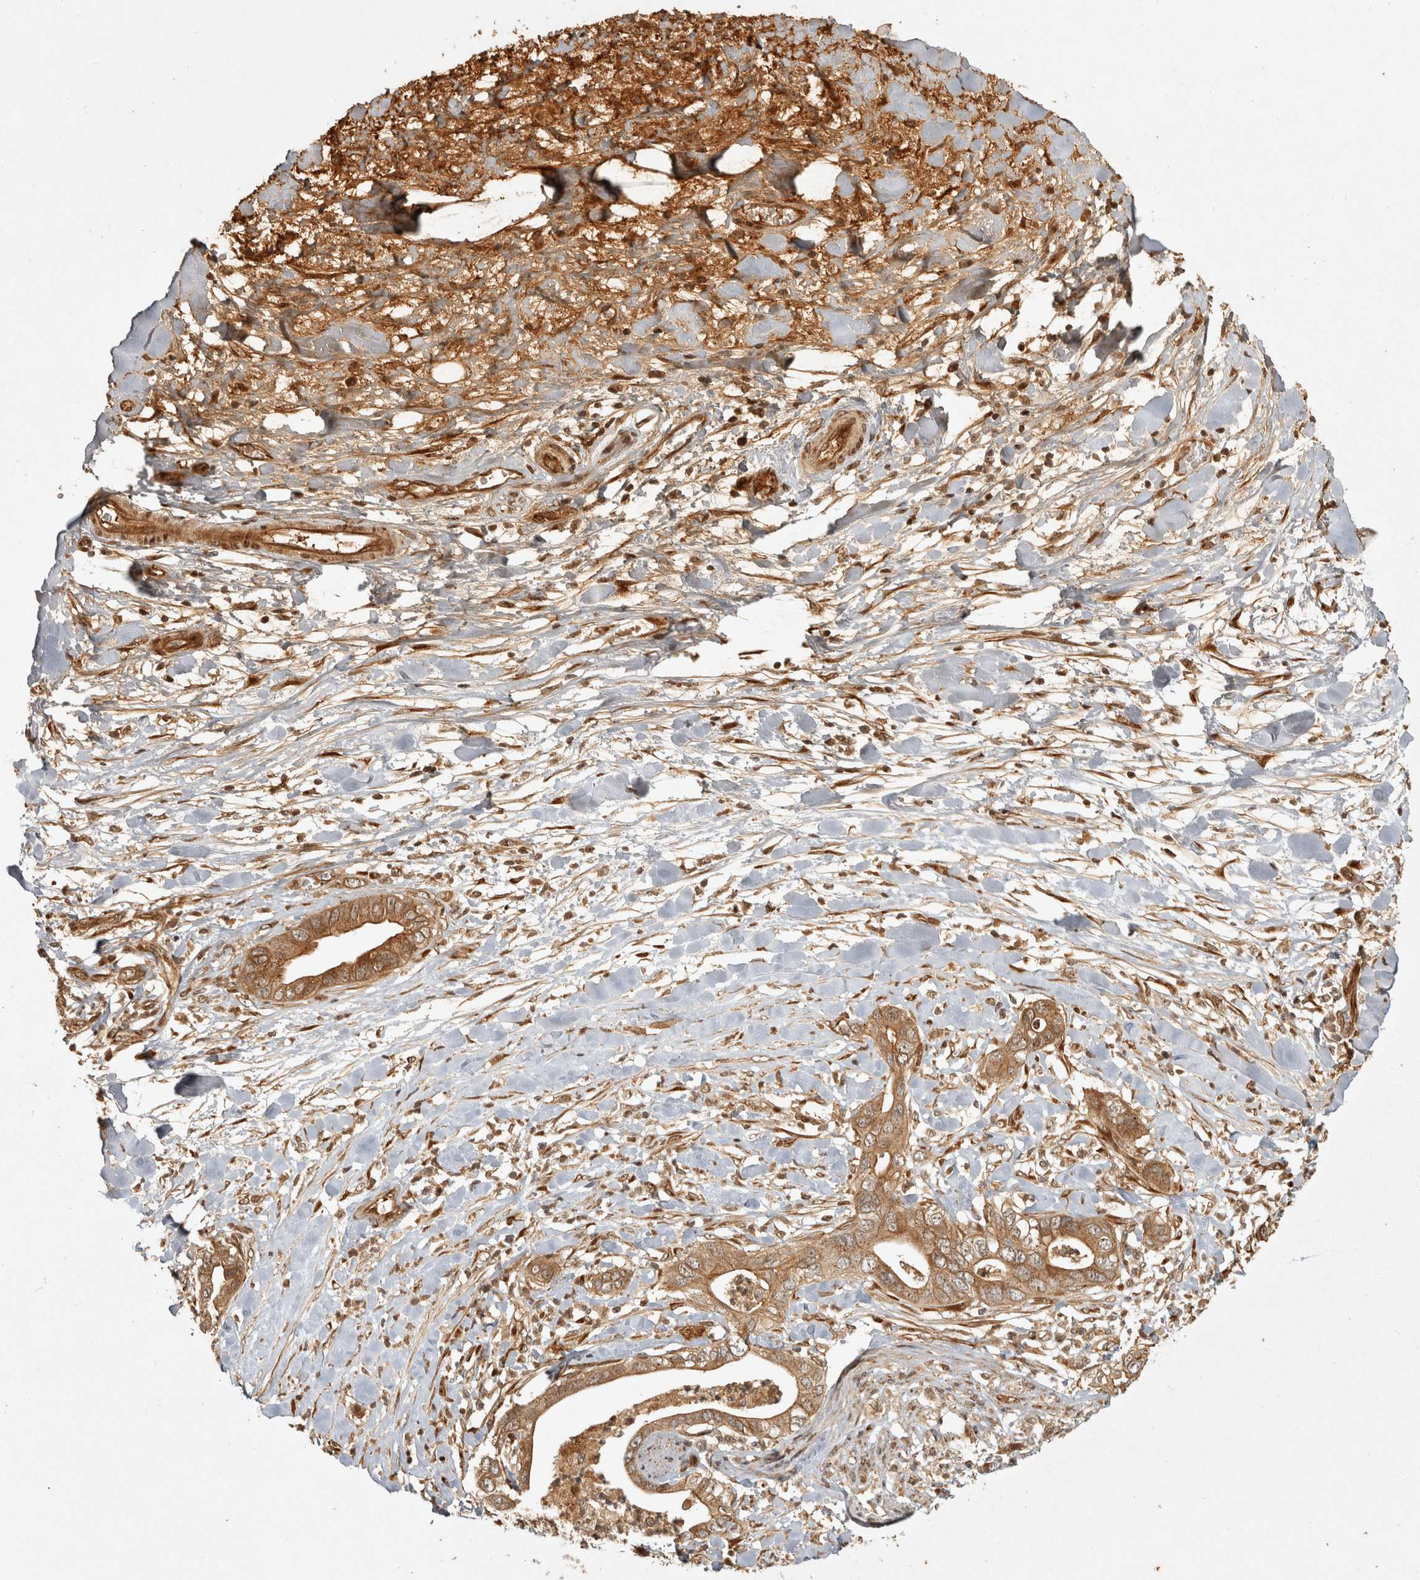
{"staining": {"intensity": "moderate", "quantity": ">75%", "location": "cytoplasmic/membranous"}, "tissue": "pancreatic cancer", "cell_type": "Tumor cells", "image_type": "cancer", "snomed": [{"axis": "morphology", "description": "Adenocarcinoma, NOS"}, {"axis": "topography", "description": "Pancreas"}], "caption": "The immunohistochemical stain highlights moderate cytoplasmic/membranous expression in tumor cells of pancreatic cancer tissue.", "gene": "CAMSAP2", "patient": {"sex": "female", "age": 78}}